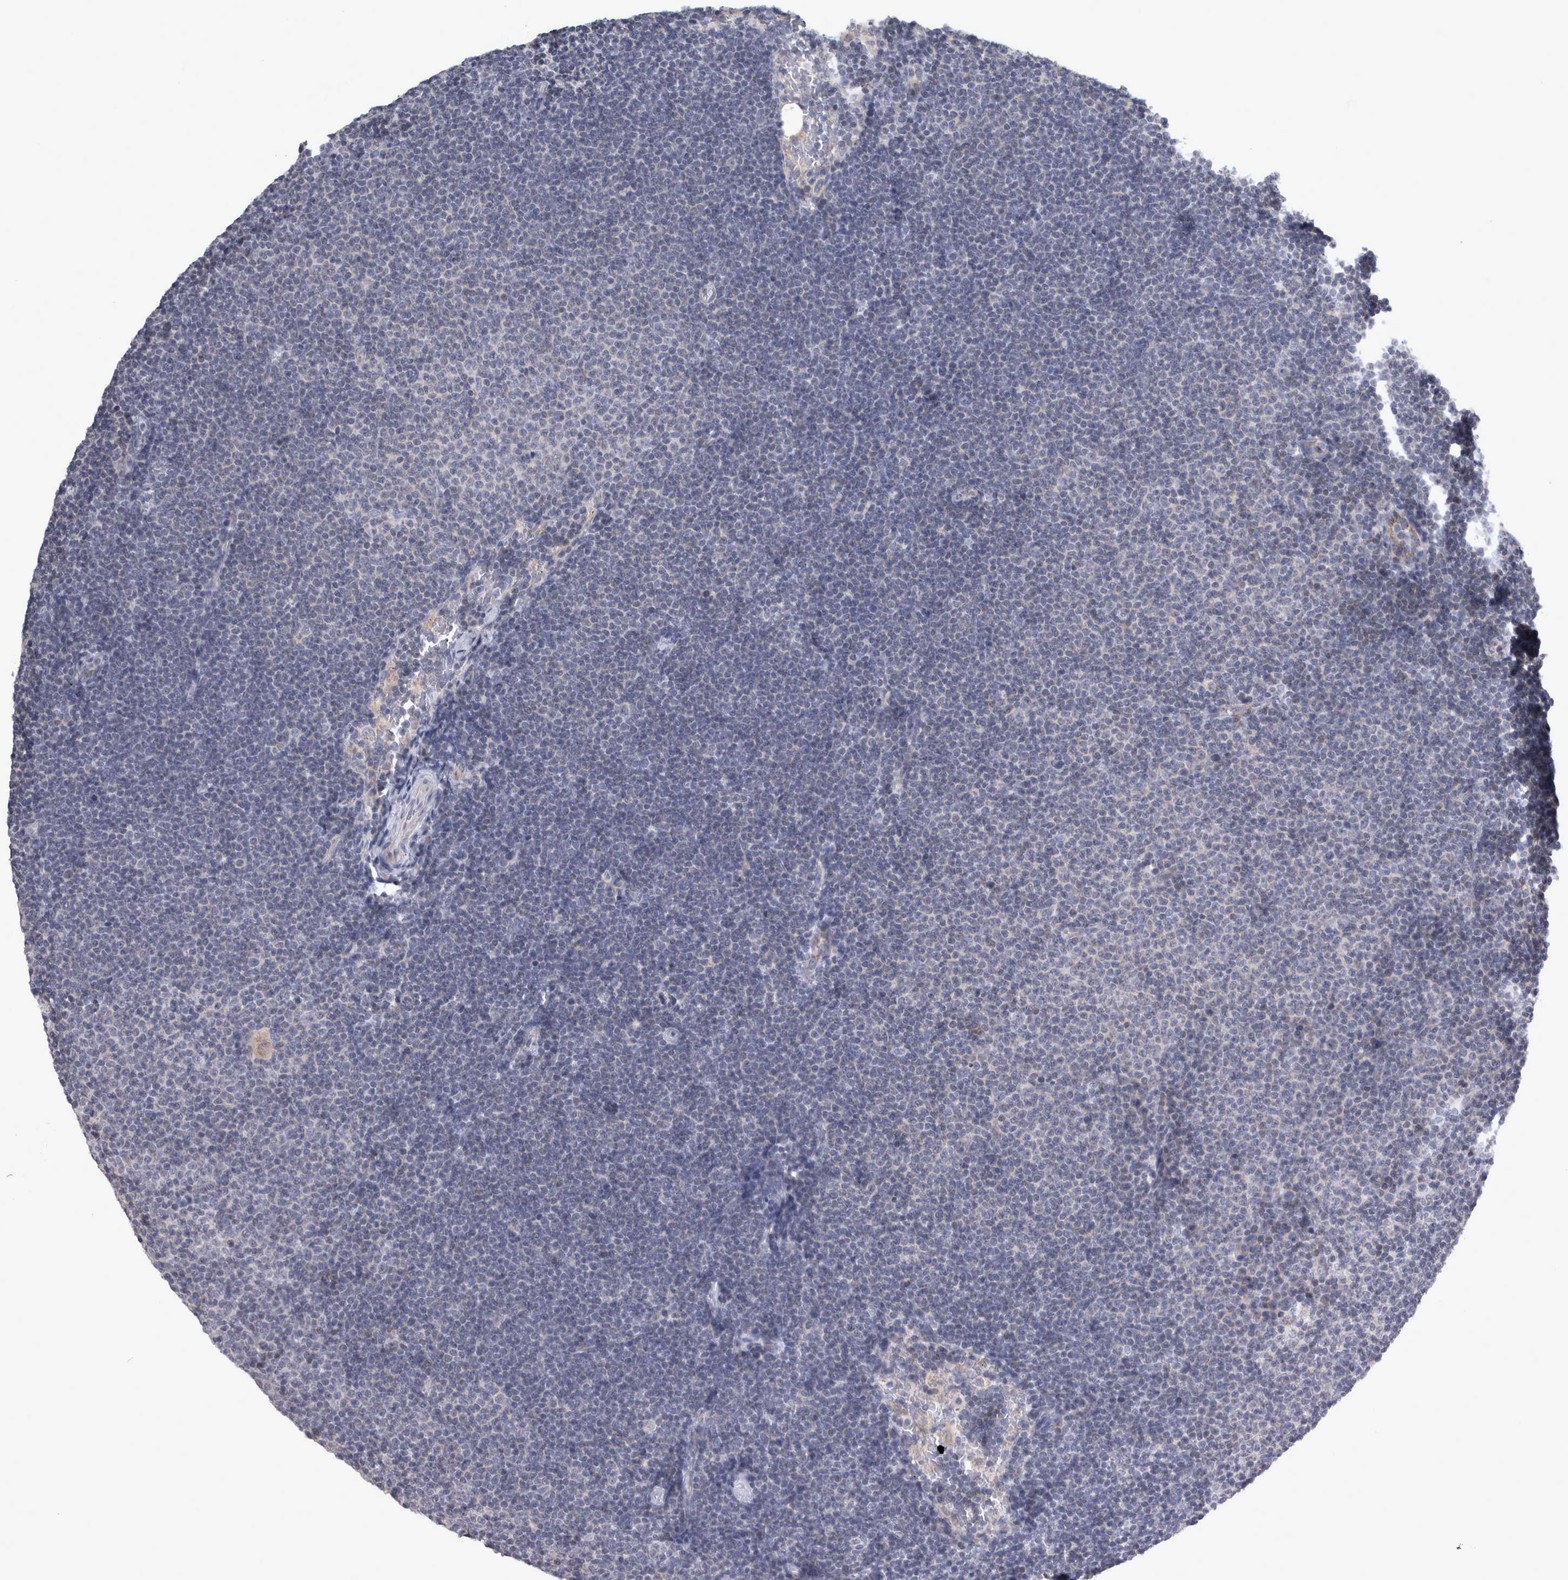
{"staining": {"intensity": "negative", "quantity": "none", "location": "none"}, "tissue": "lymphoma", "cell_type": "Tumor cells", "image_type": "cancer", "snomed": [{"axis": "morphology", "description": "Malignant lymphoma, non-Hodgkin's type, Low grade"}, {"axis": "topography", "description": "Lymph node"}], "caption": "Lymphoma was stained to show a protein in brown. There is no significant positivity in tumor cells.", "gene": "TCAP", "patient": {"sex": "female", "age": 53}}